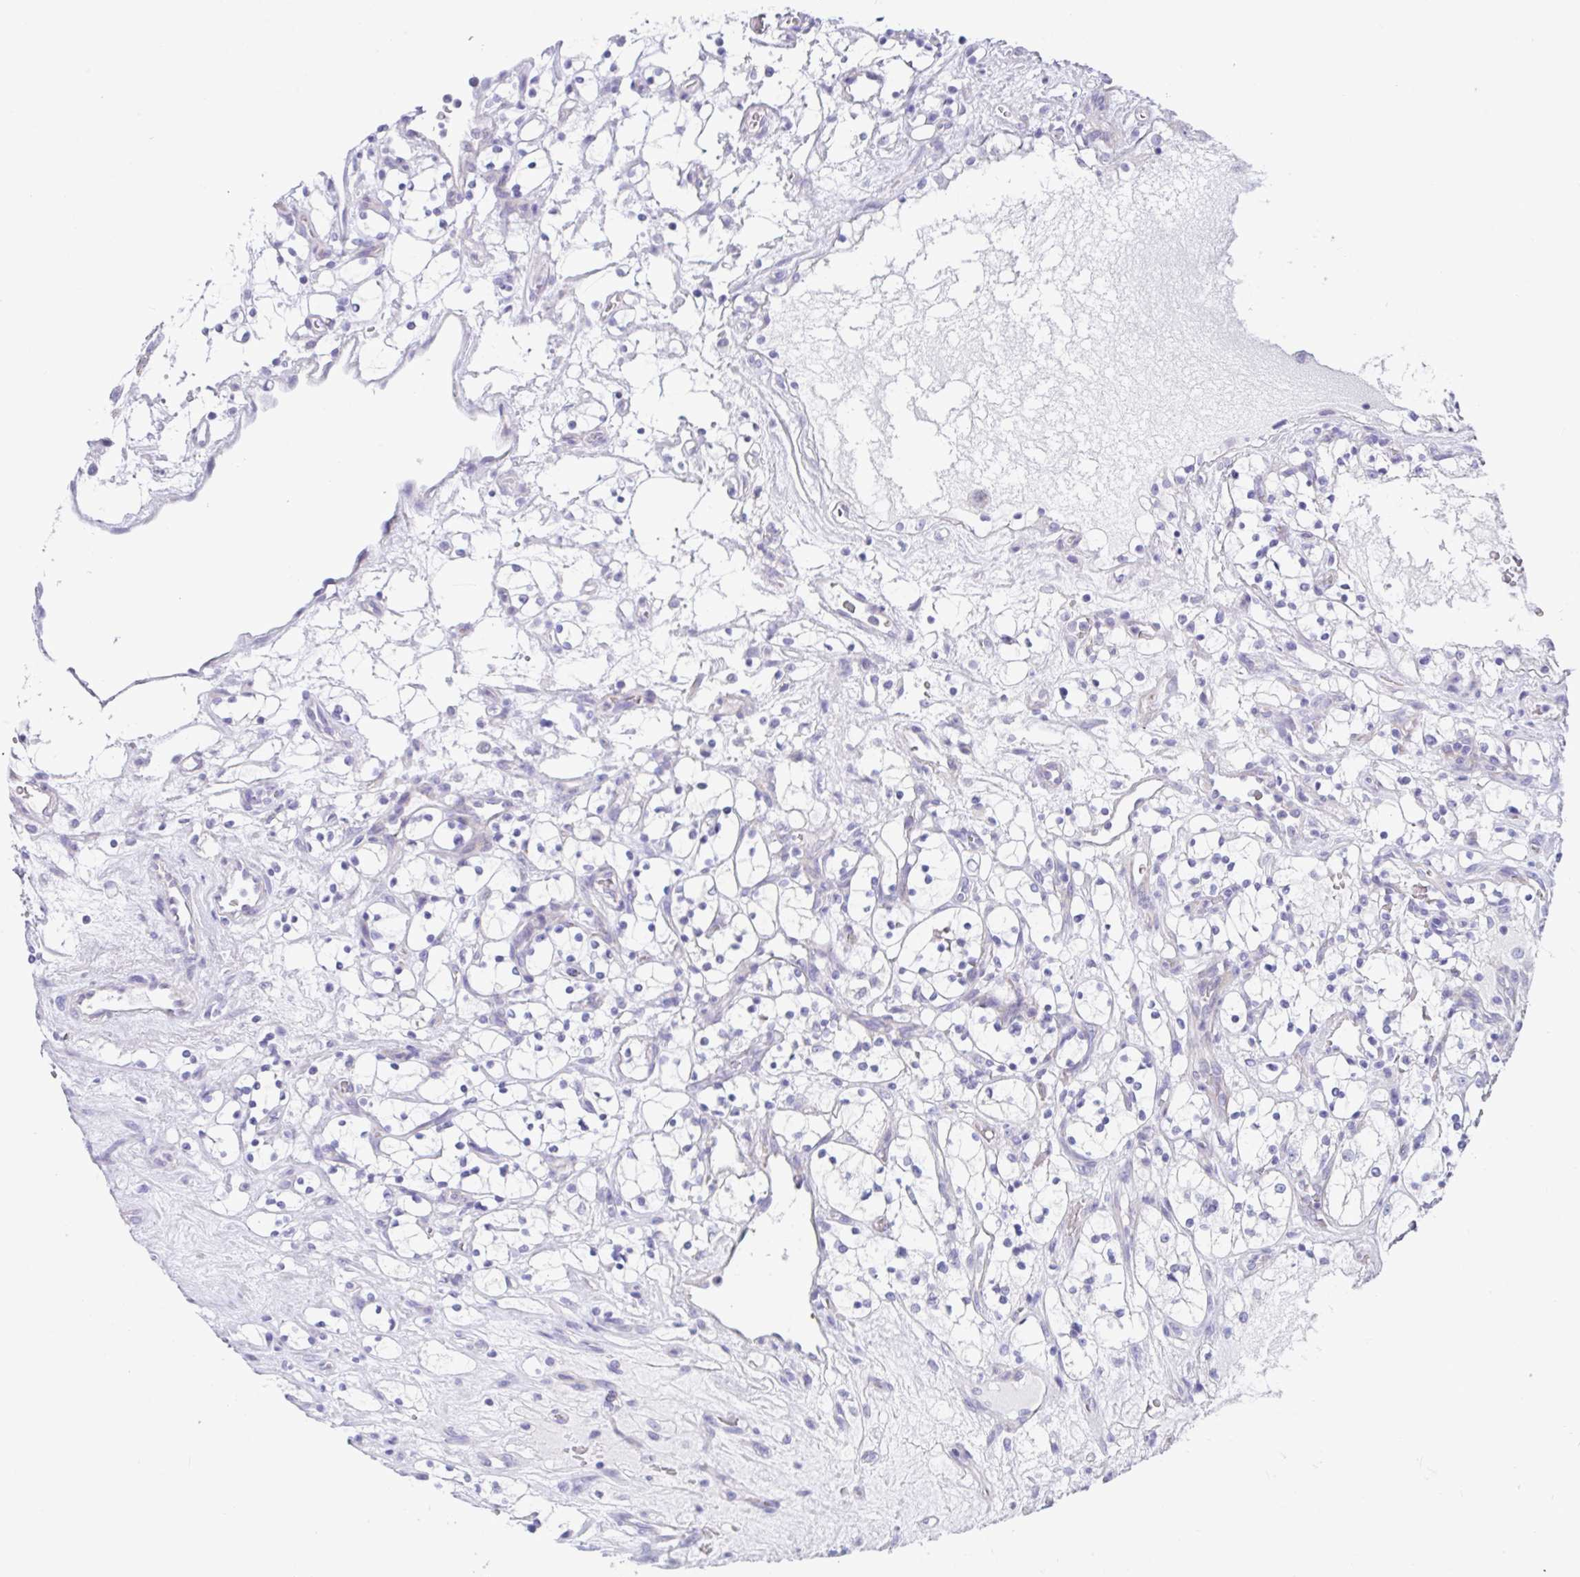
{"staining": {"intensity": "negative", "quantity": "none", "location": "none"}, "tissue": "renal cancer", "cell_type": "Tumor cells", "image_type": "cancer", "snomed": [{"axis": "morphology", "description": "Adenocarcinoma, NOS"}, {"axis": "topography", "description": "Kidney"}], "caption": "Protein analysis of adenocarcinoma (renal) demonstrates no significant expression in tumor cells. Brightfield microscopy of IHC stained with DAB (brown) and hematoxylin (blue), captured at high magnification.", "gene": "OR6N2", "patient": {"sex": "female", "age": 69}}